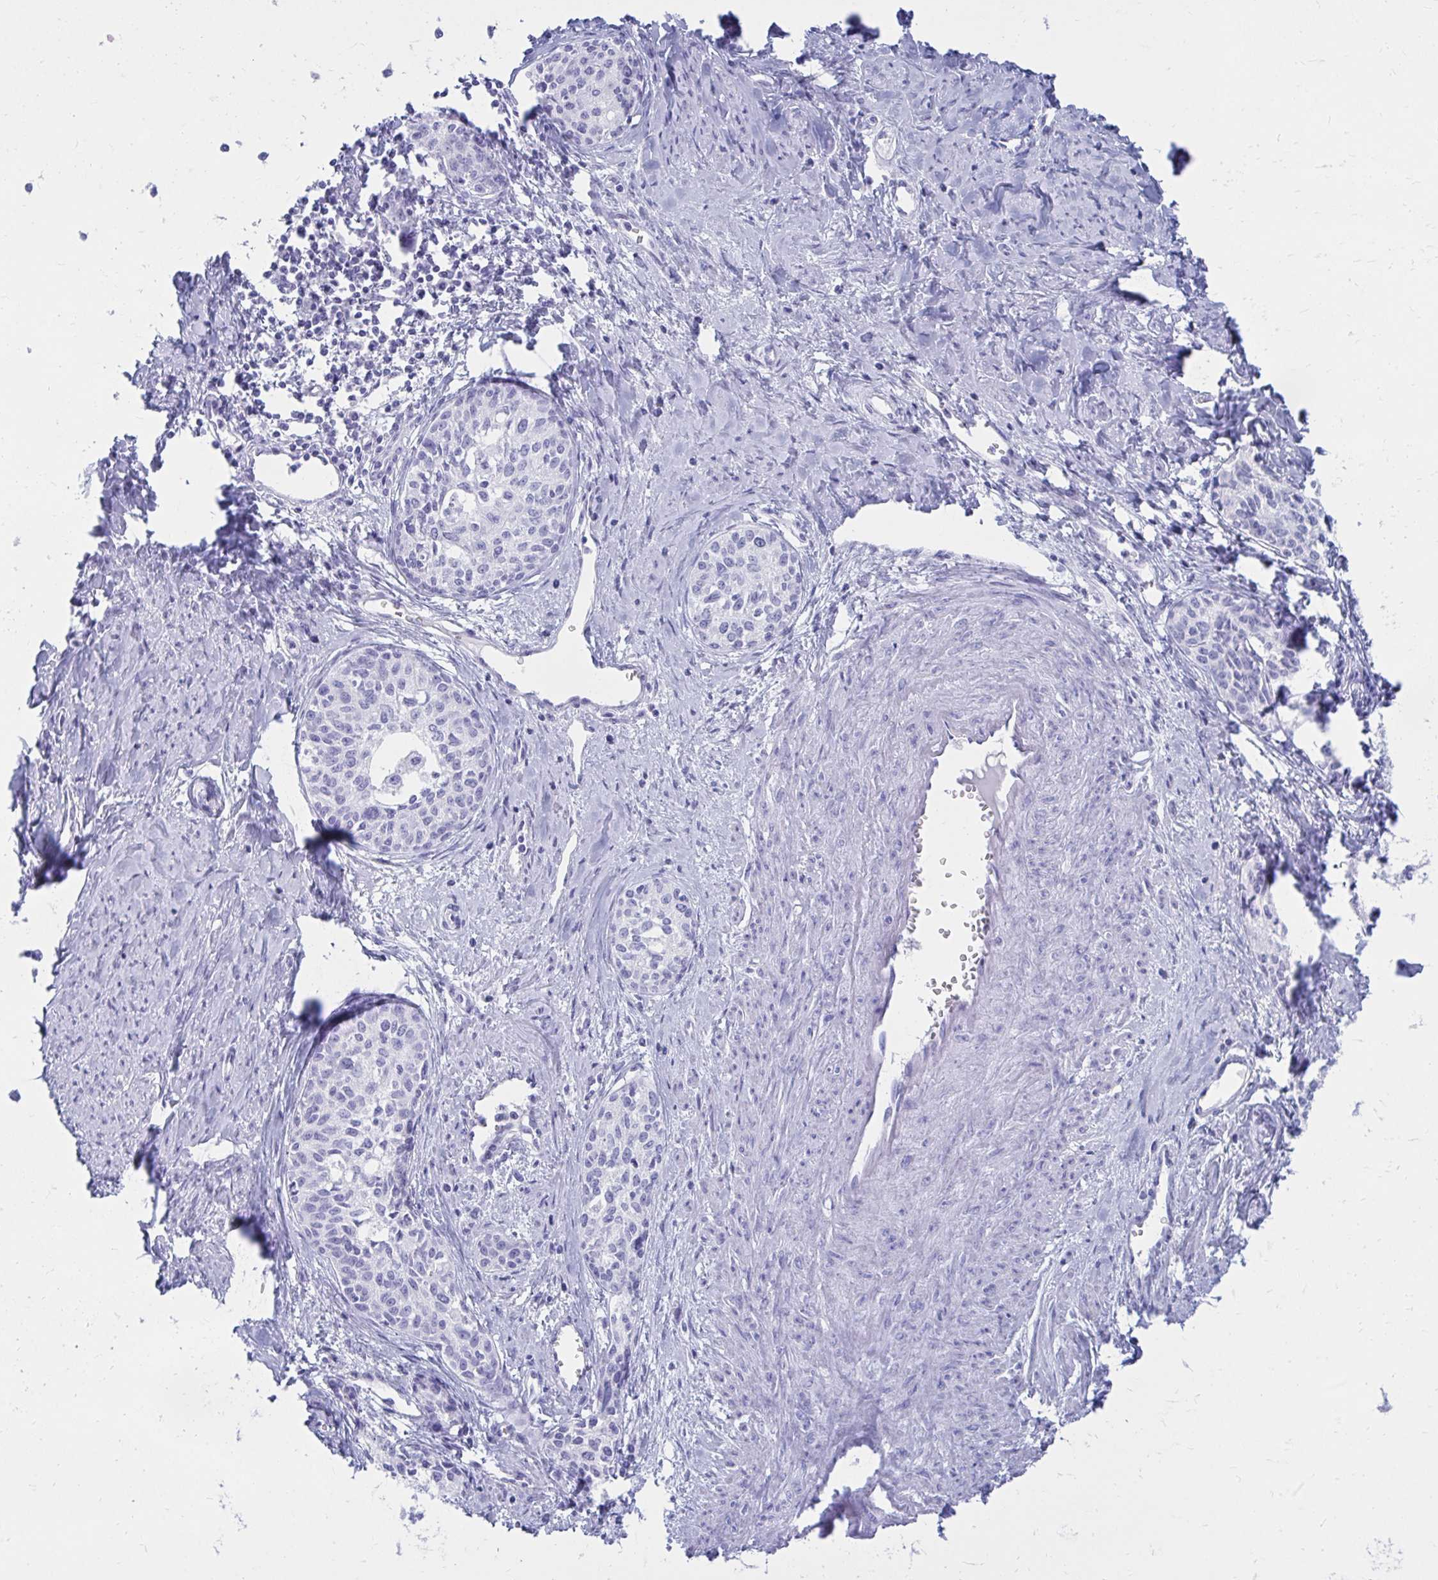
{"staining": {"intensity": "negative", "quantity": "none", "location": "none"}, "tissue": "cervical cancer", "cell_type": "Tumor cells", "image_type": "cancer", "snomed": [{"axis": "morphology", "description": "Squamous cell carcinoma, NOS"}, {"axis": "morphology", "description": "Adenocarcinoma, NOS"}, {"axis": "topography", "description": "Cervix"}], "caption": "This is an immunohistochemistry image of cervical squamous cell carcinoma. There is no expression in tumor cells.", "gene": "OR10R2", "patient": {"sex": "female", "age": 52}}